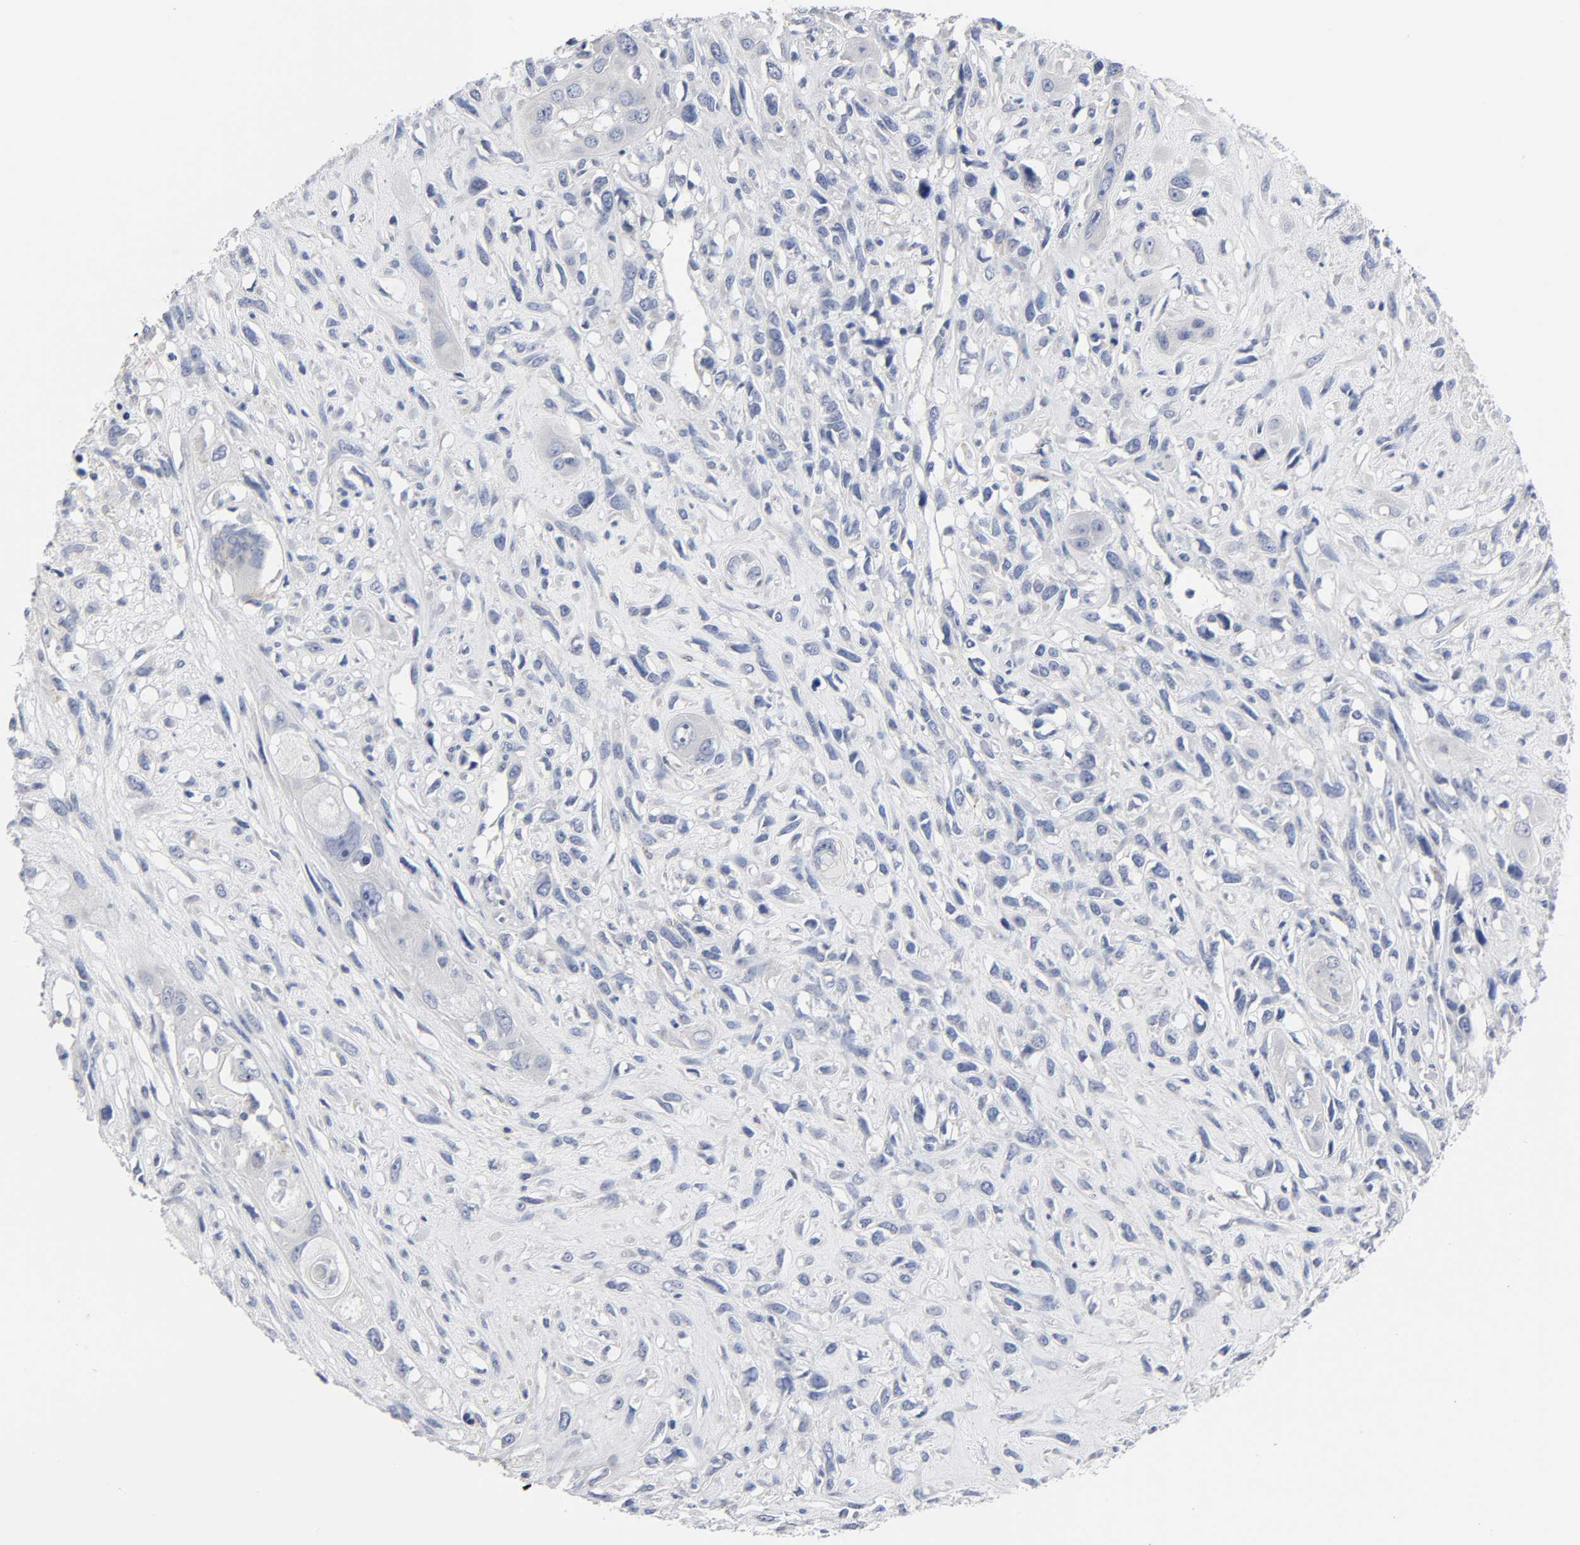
{"staining": {"intensity": "negative", "quantity": "none", "location": "none"}, "tissue": "head and neck cancer", "cell_type": "Tumor cells", "image_type": "cancer", "snomed": [{"axis": "morphology", "description": "Necrosis, NOS"}, {"axis": "morphology", "description": "Neoplasm, malignant, NOS"}, {"axis": "topography", "description": "Salivary gland"}, {"axis": "topography", "description": "Head-Neck"}], "caption": "Immunohistochemistry (IHC) of human head and neck cancer displays no staining in tumor cells. (DAB (3,3'-diaminobenzidine) immunohistochemistry with hematoxylin counter stain).", "gene": "SALL2", "patient": {"sex": "male", "age": 43}}